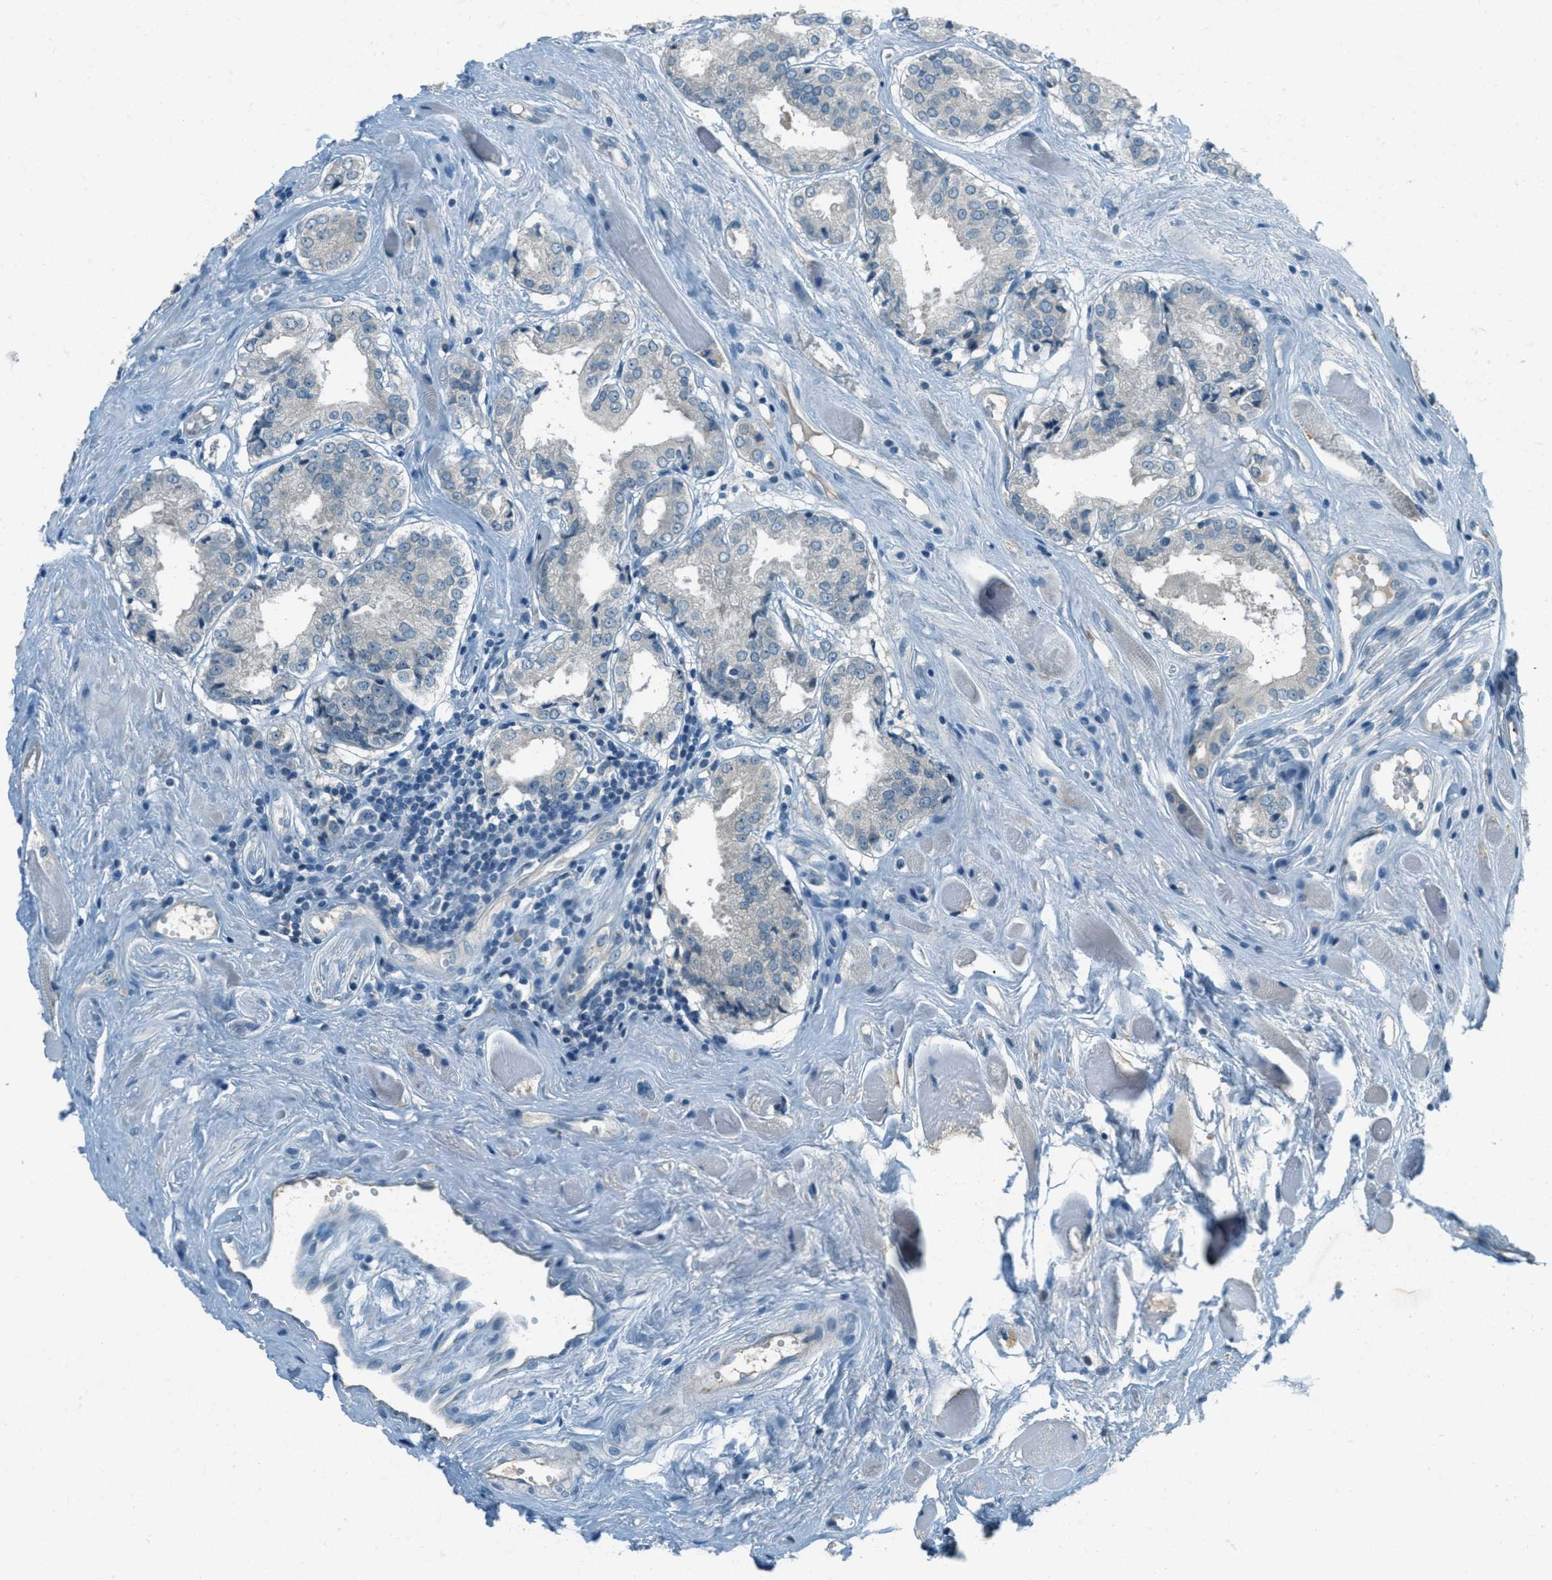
{"staining": {"intensity": "negative", "quantity": "none", "location": "none"}, "tissue": "prostate cancer", "cell_type": "Tumor cells", "image_type": "cancer", "snomed": [{"axis": "morphology", "description": "Adenocarcinoma, Low grade"}, {"axis": "topography", "description": "Prostate"}], "caption": "The image demonstrates no staining of tumor cells in low-grade adenocarcinoma (prostate).", "gene": "MSLN", "patient": {"sex": "male", "age": 57}}